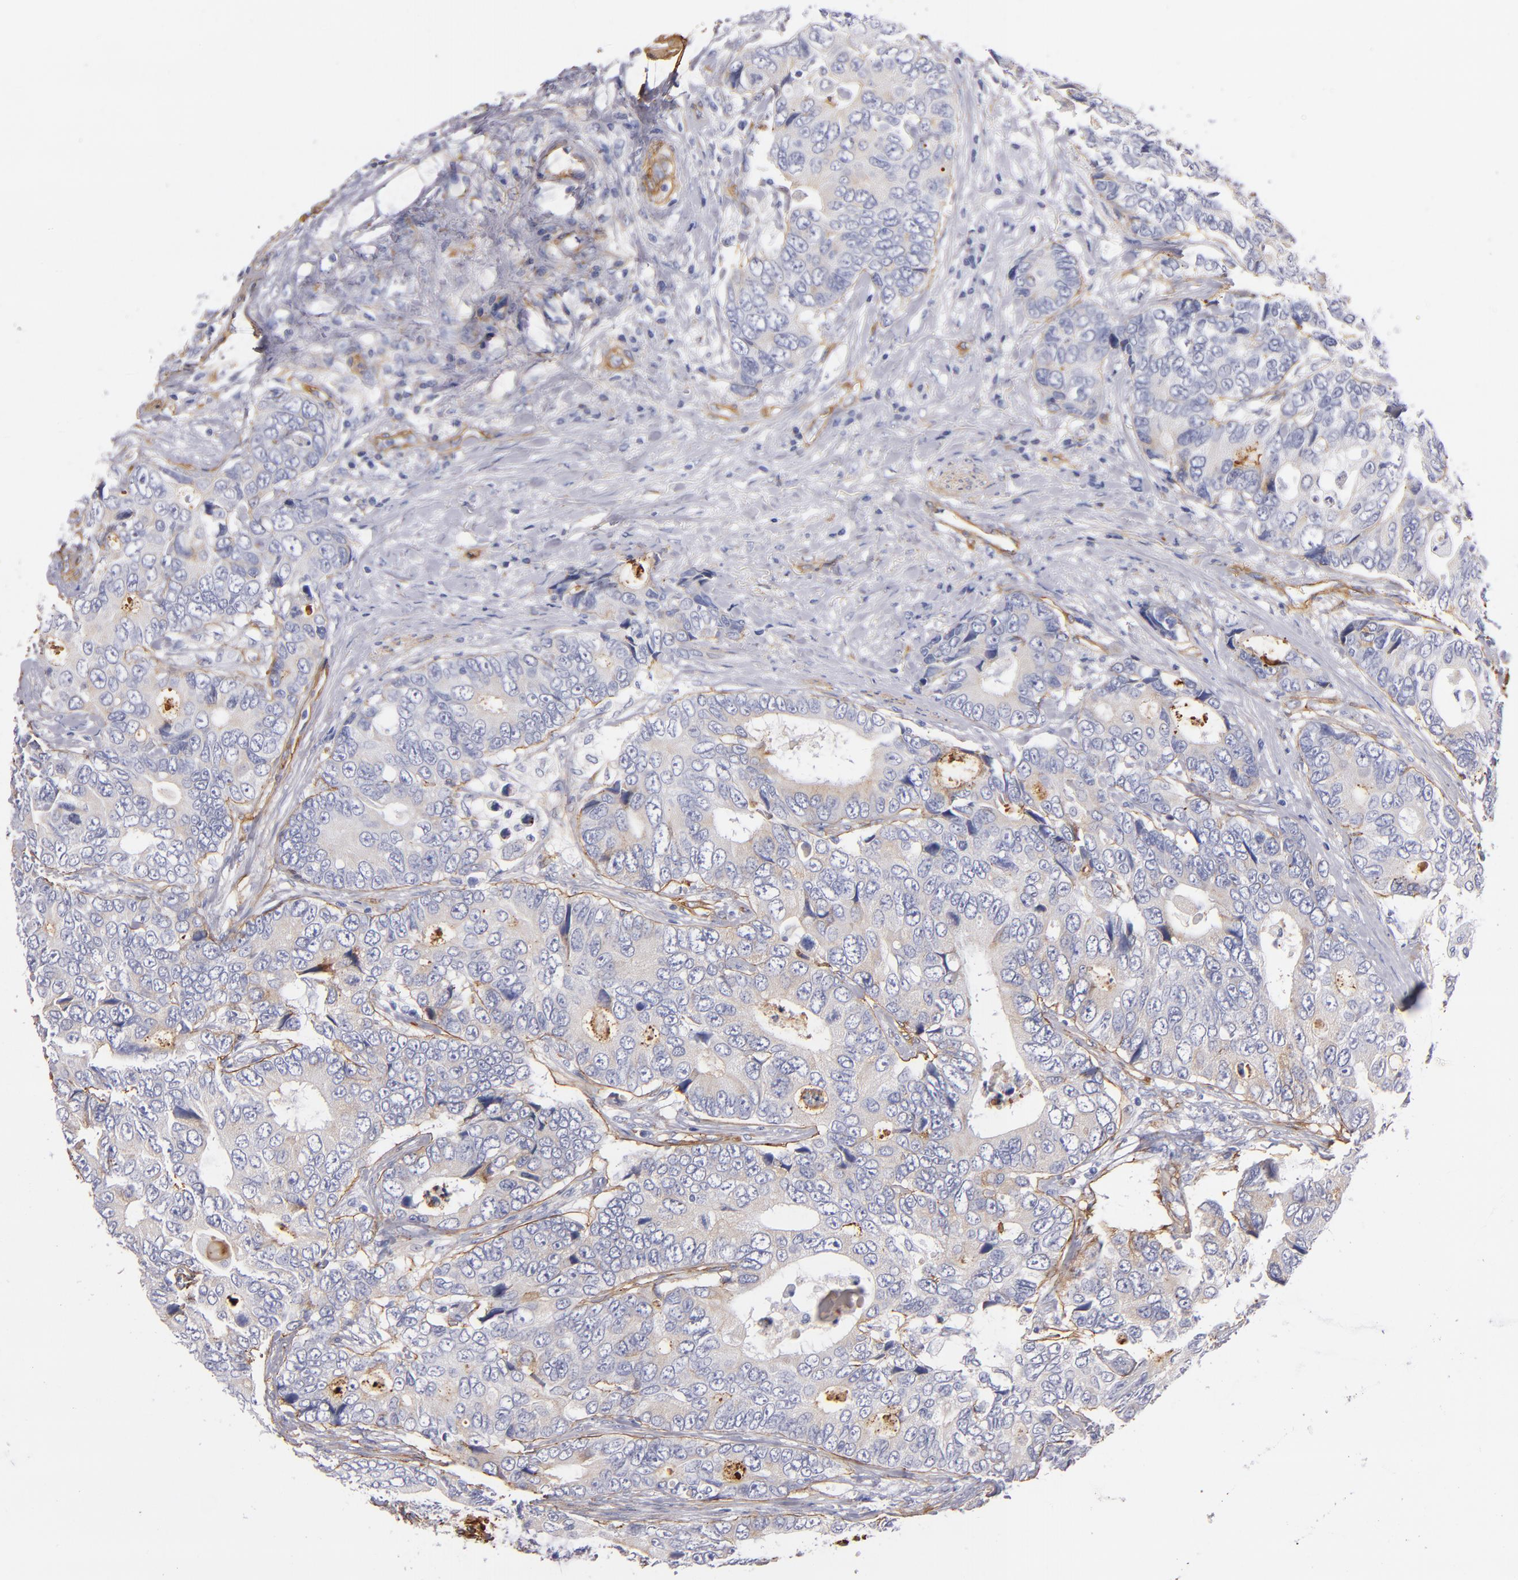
{"staining": {"intensity": "weak", "quantity": ">75%", "location": "cytoplasmic/membranous"}, "tissue": "colorectal cancer", "cell_type": "Tumor cells", "image_type": "cancer", "snomed": [{"axis": "morphology", "description": "Adenocarcinoma, NOS"}, {"axis": "topography", "description": "Rectum"}], "caption": "Human colorectal cancer stained with a brown dye displays weak cytoplasmic/membranous positive expression in approximately >75% of tumor cells.", "gene": "LAMC1", "patient": {"sex": "female", "age": 67}}